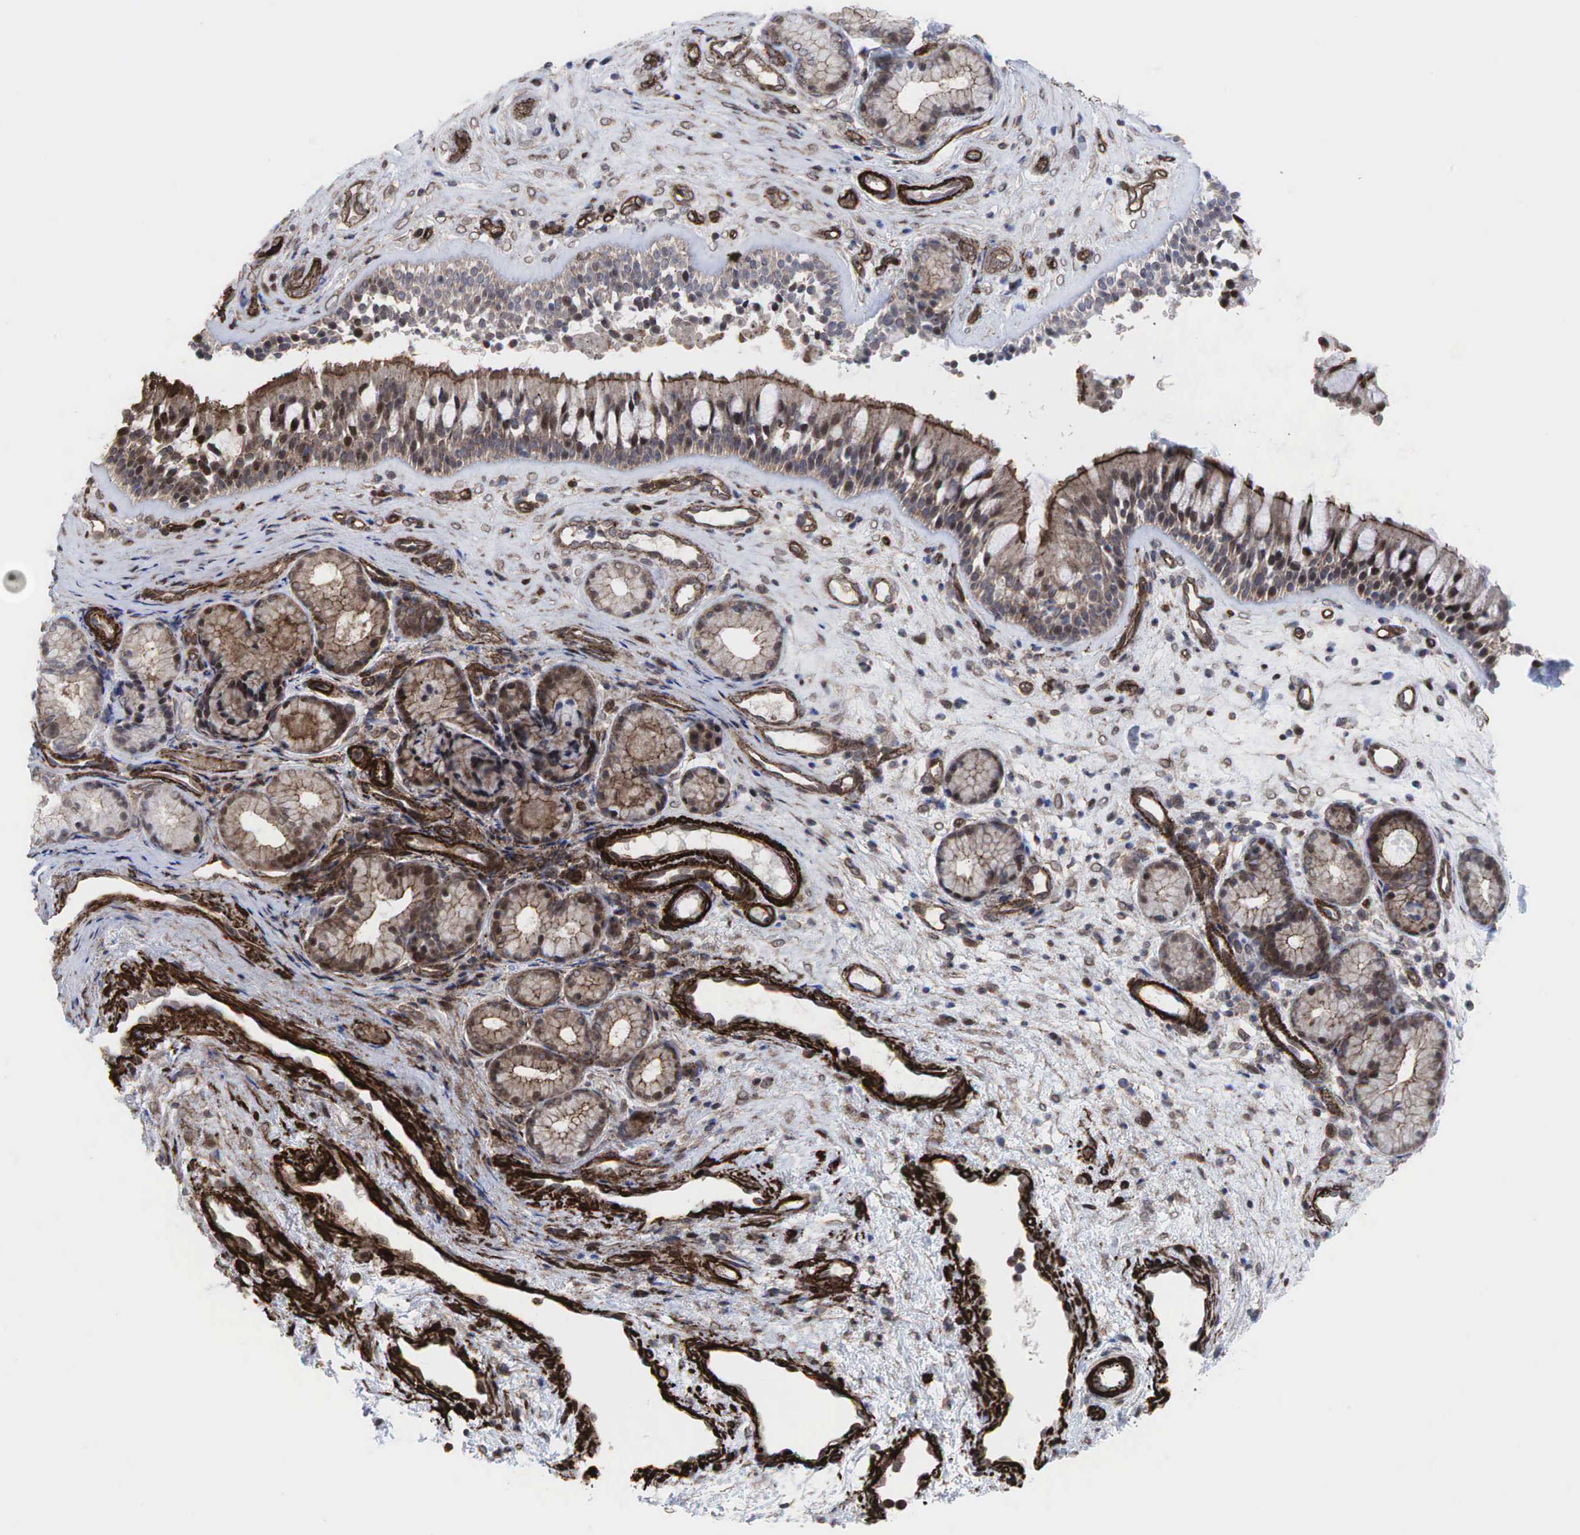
{"staining": {"intensity": "moderate", "quantity": "25%-75%", "location": "cytoplasmic/membranous,nuclear"}, "tissue": "nasopharynx", "cell_type": "Respiratory epithelial cells", "image_type": "normal", "snomed": [{"axis": "morphology", "description": "Normal tissue, NOS"}, {"axis": "topography", "description": "Nasopharynx"}], "caption": "Immunohistochemical staining of normal nasopharynx reveals medium levels of moderate cytoplasmic/membranous,nuclear expression in about 25%-75% of respiratory epithelial cells.", "gene": "GPRASP1", "patient": {"sex": "female", "age": 78}}